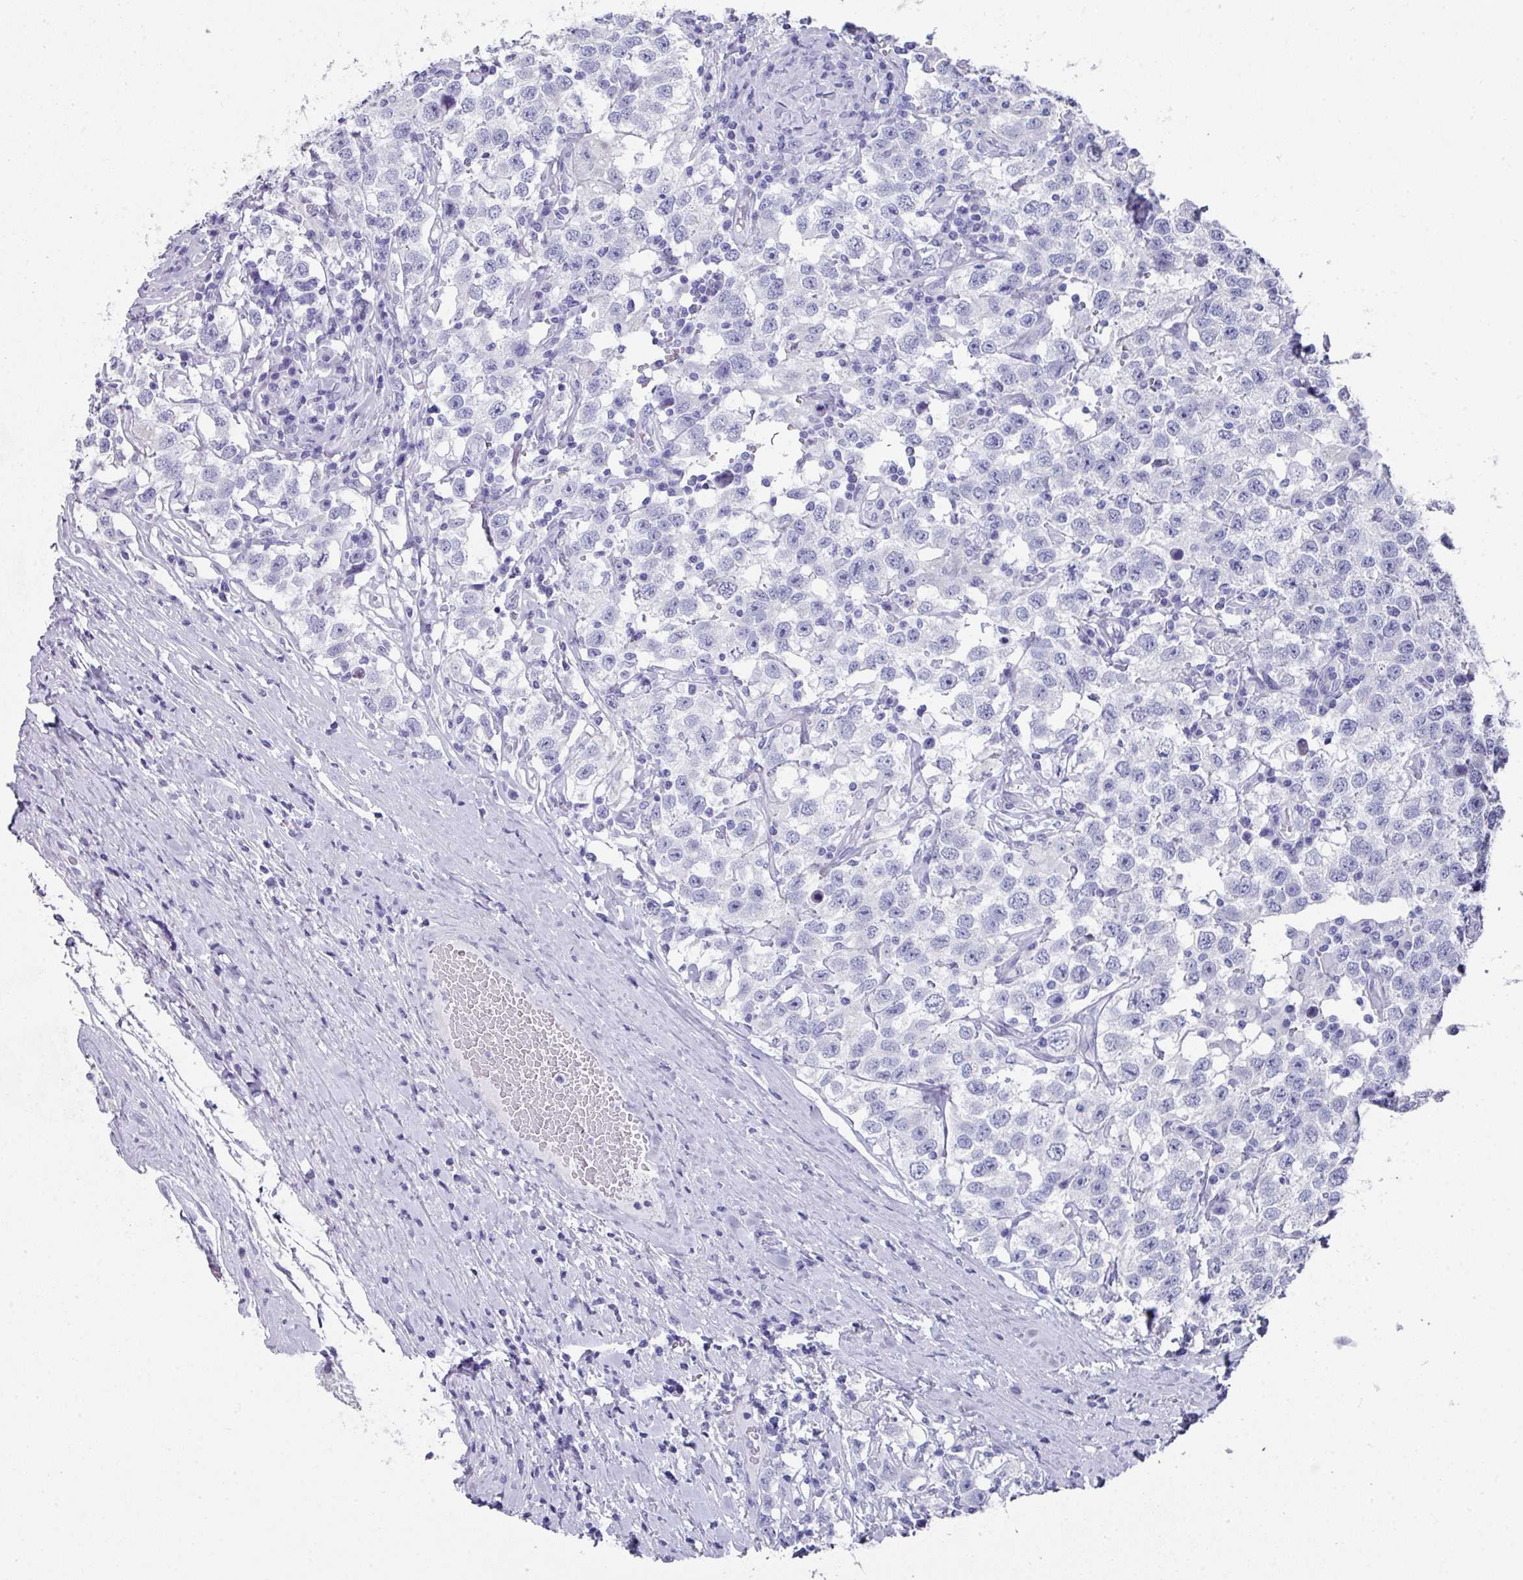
{"staining": {"intensity": "negative", "quantity": "none", "location": "none"}, "tissue": "testis cancer", "cell_type": "Tumor cells", "image_type": "cancer", "snomed": [{"axis": "morphology", "description": "Seminoma, NOS"}, {"axis": "topography", "description": "Testis"}], "caption": "The photomicrograph displays no staining of tumor cells in testis cancer.", "gene": "PEX10", "patient": {"sex": "male", "age": 41}}